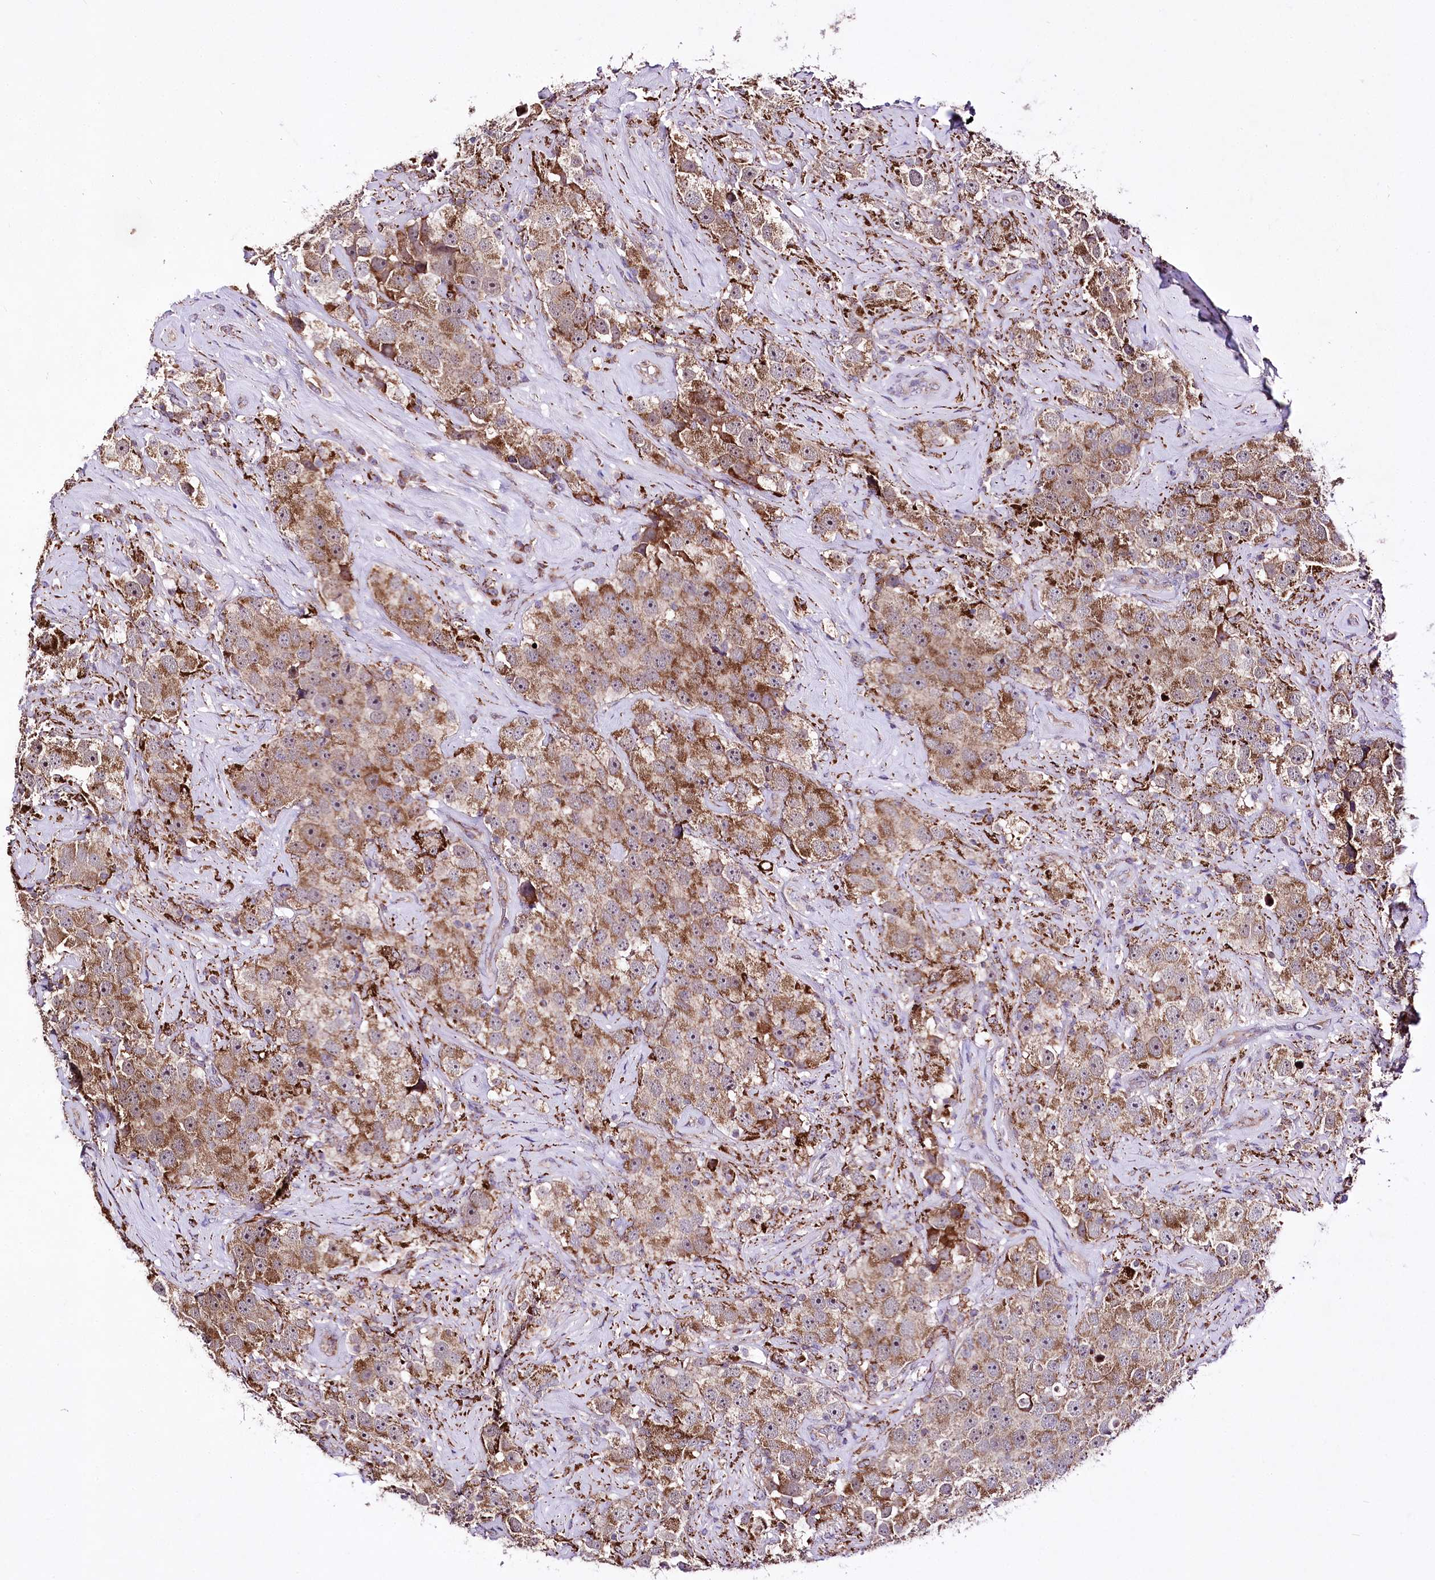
{"staining": {"intensity": "moderate", "quantity": ">75%", "location": "cytoplasmic/membranous"}, "tissue": "testis cancer", "cell_type": "Tumor cells", "image_type": "cancer", "snomed": [{"axis": "morphology", "description": "Seminoma, NOS"}, {"axis": "topography", "description": "Testis"}], "caption": "A brown stain highlights moderate cytoplasmic/membranous positivity of a protein in seminoma (testis) tumor cells. Using DAB (3,3'-diaminobenzidine) (brown) and hematoxylin (blue) stains, captured at high magnification using brightfield microscopy.", "gene": "ATE1", "patient": {"sex": "male", "age": 49}}